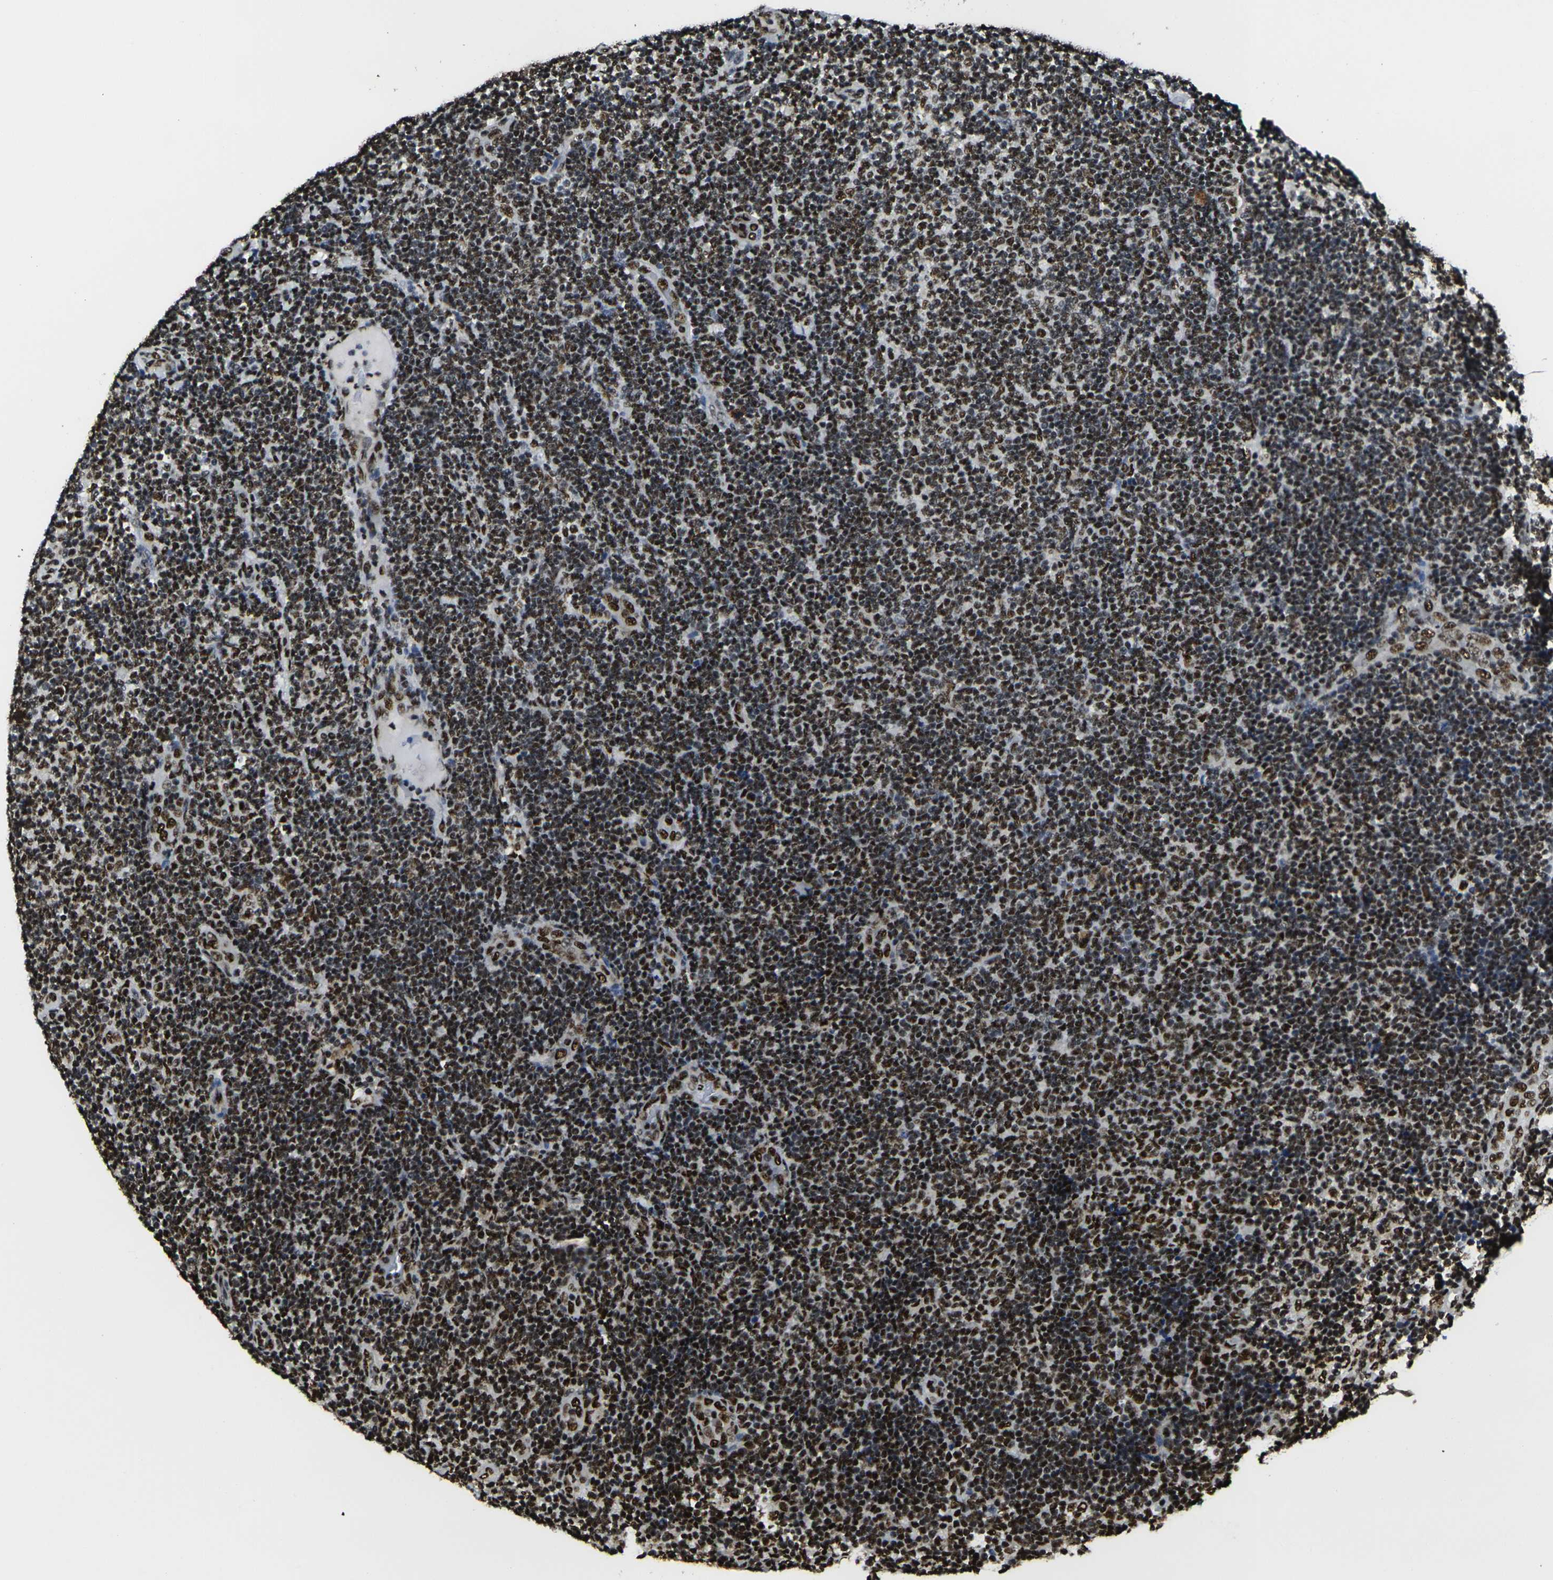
{"staining": {"intensity": "strong", "quantity": ">75%", "location": "nuclear"}, "tissue": "lymphoma", "cell_type": "Tumor cells", "image_type": "cancer", "snomed": [{"axis": "morphology", "description": "Malignant lymphoma, non-Hodgkin's type, Low grade"}, {"axis": "topography", "description": "Lymph node"}], "caption": "DAB (3,3'-diaminobenzidine) immunohistochemical staining of human low-grade malignant lymphoma, non-Hodgkin's type exhibits strong nuclear protein expression in approximately >75% of tumor cells.", "gene": "SMARCC1", "patient": {"sex": "male", "age": 83}}